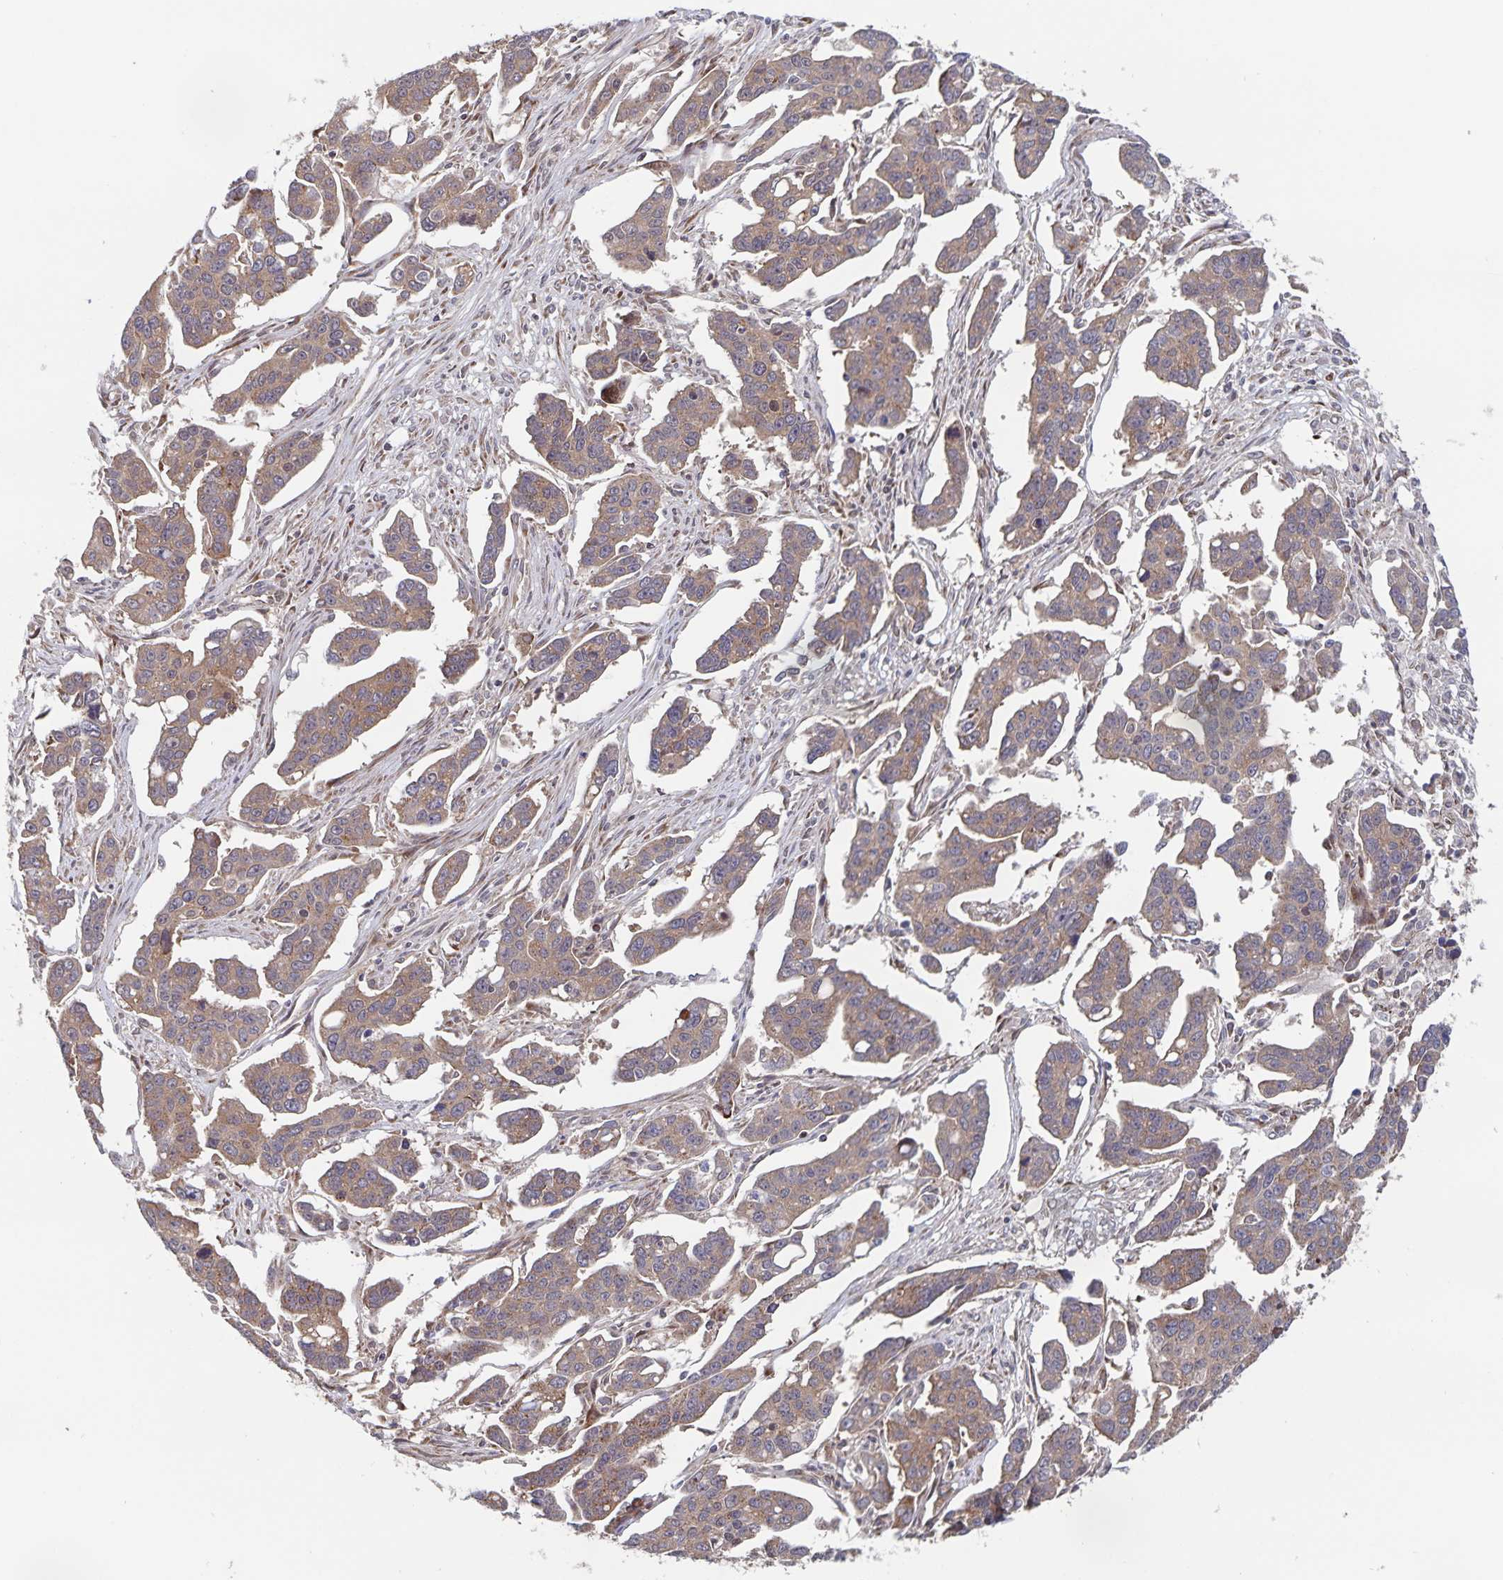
{"staining": {"intensity": "moderate", "quantity": ">75%", "location": "cytoplasmic/membranous"}, "tissue": "ovarian cancer", "cell_type": "Tumor cells", "image_type": "cancer", "snomed": [{"axis": "morphology", "description": "Carcinoma, endometroid"}, {"axis": "topography", "description": "Ovary"}], "caption": "Moderate cytoplasmic/membranous protein expression is seen in approximately >75% of tumor cells in endometroid carcinoma (ovarian). (brown staining indicates protein expression, while blue staining denotes nuclei).", "gene": "ACACA", "patient": {"sex": "female", "age": 78}}